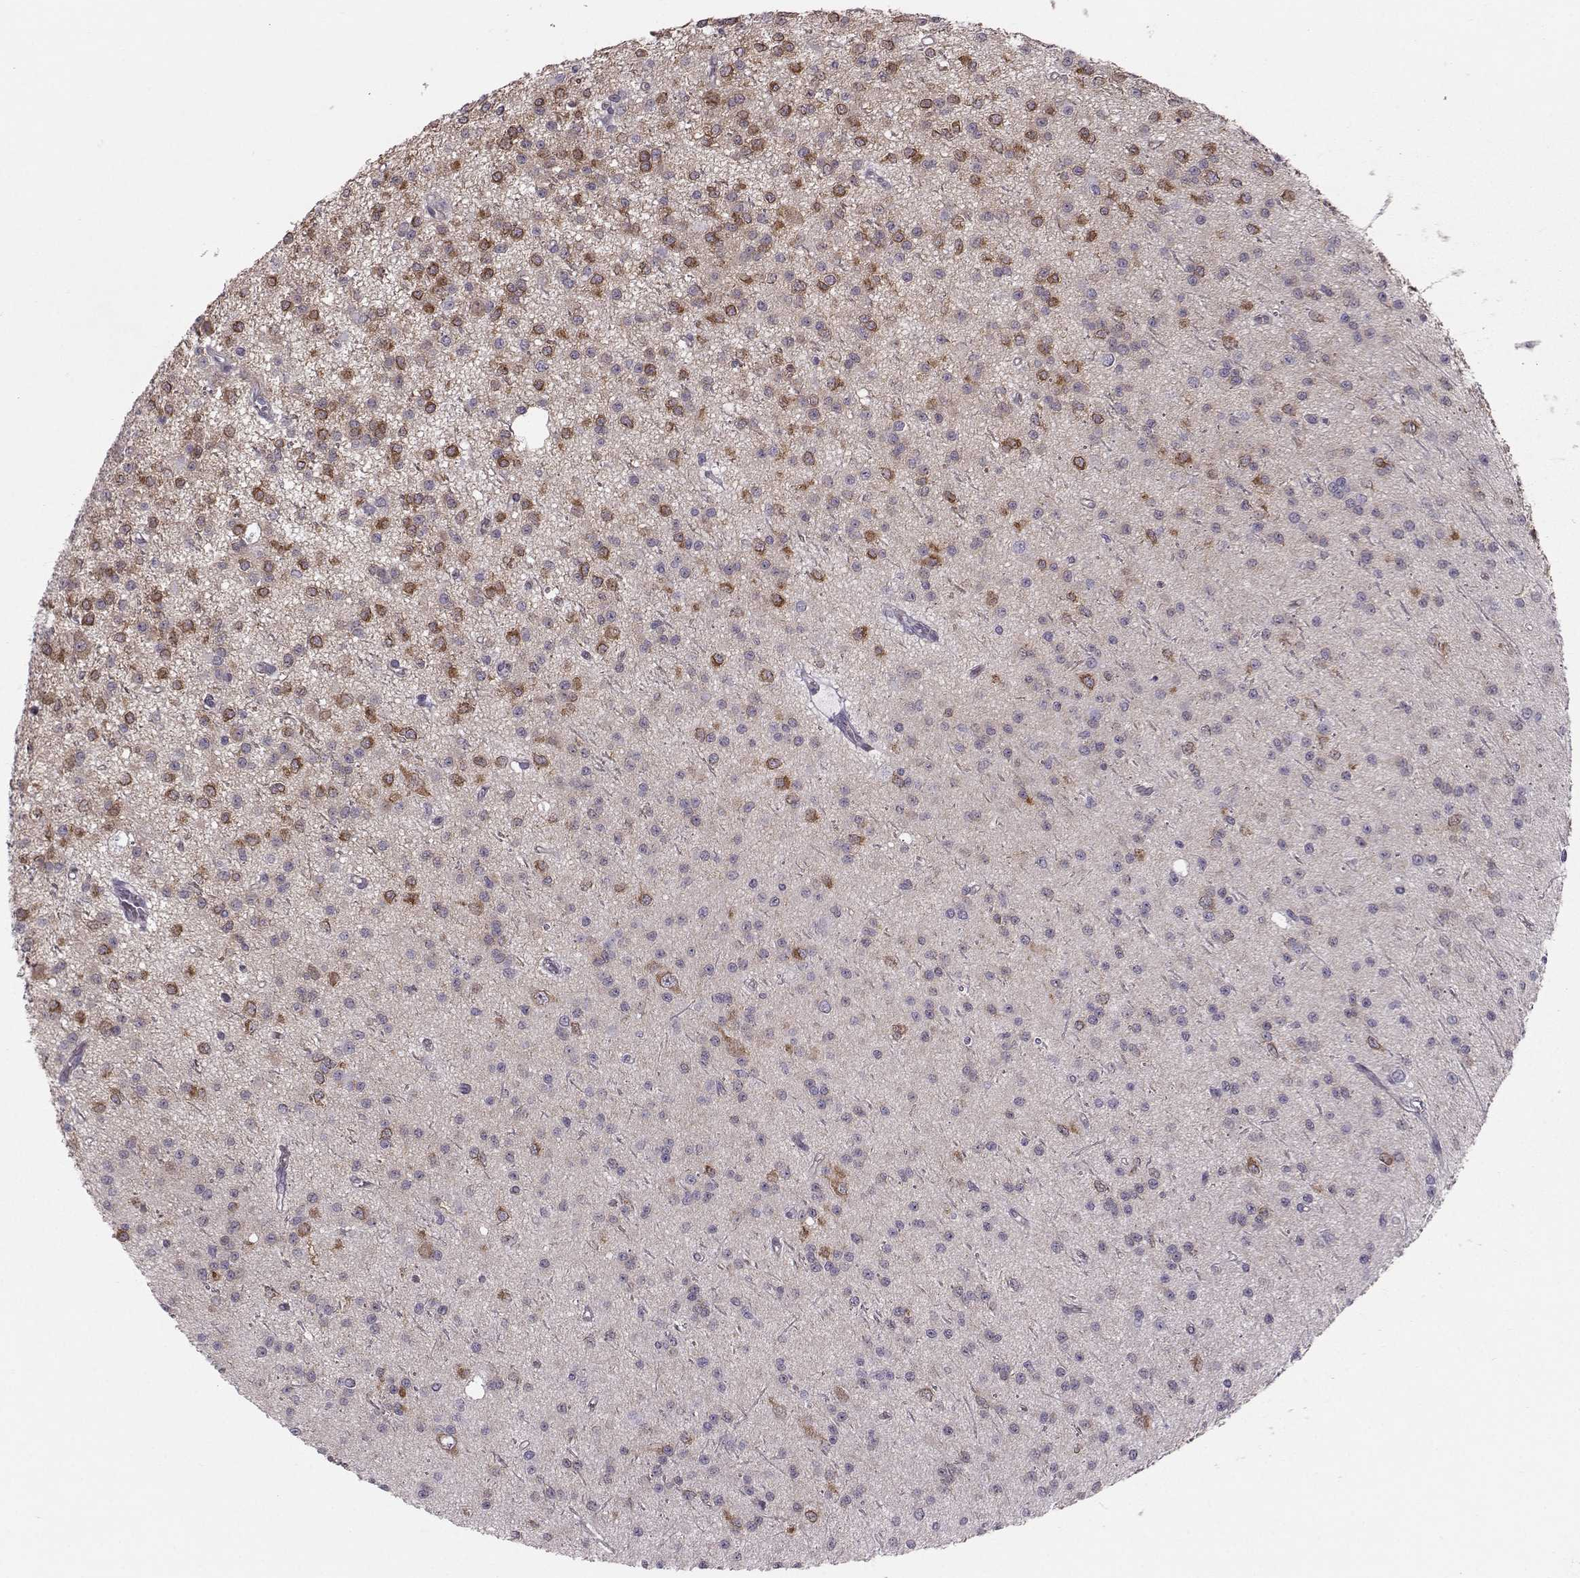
{"staining": {"intensity": "strong", "quantity": "<25%", "location": "cytoplasmic/membranous"}, "tissue": "glioma", "cell_type": "Tumor cells", "image_type": "cancer", "snomed": [{"axis": "morphology", "description": "Glioma, malignant, Low grade"}, {"axis": "topography", "description": "Brain"}], "caption": "DAB (3,3'-diaminobenzidine) immunohistochemical staining of malignant glioma (low-grade) shows strong cytoplasmic/membranous protein positivity in about <25% of tumor cells.", "gene": "MAST1", "patient": {"sex": "male", "age": 27}}